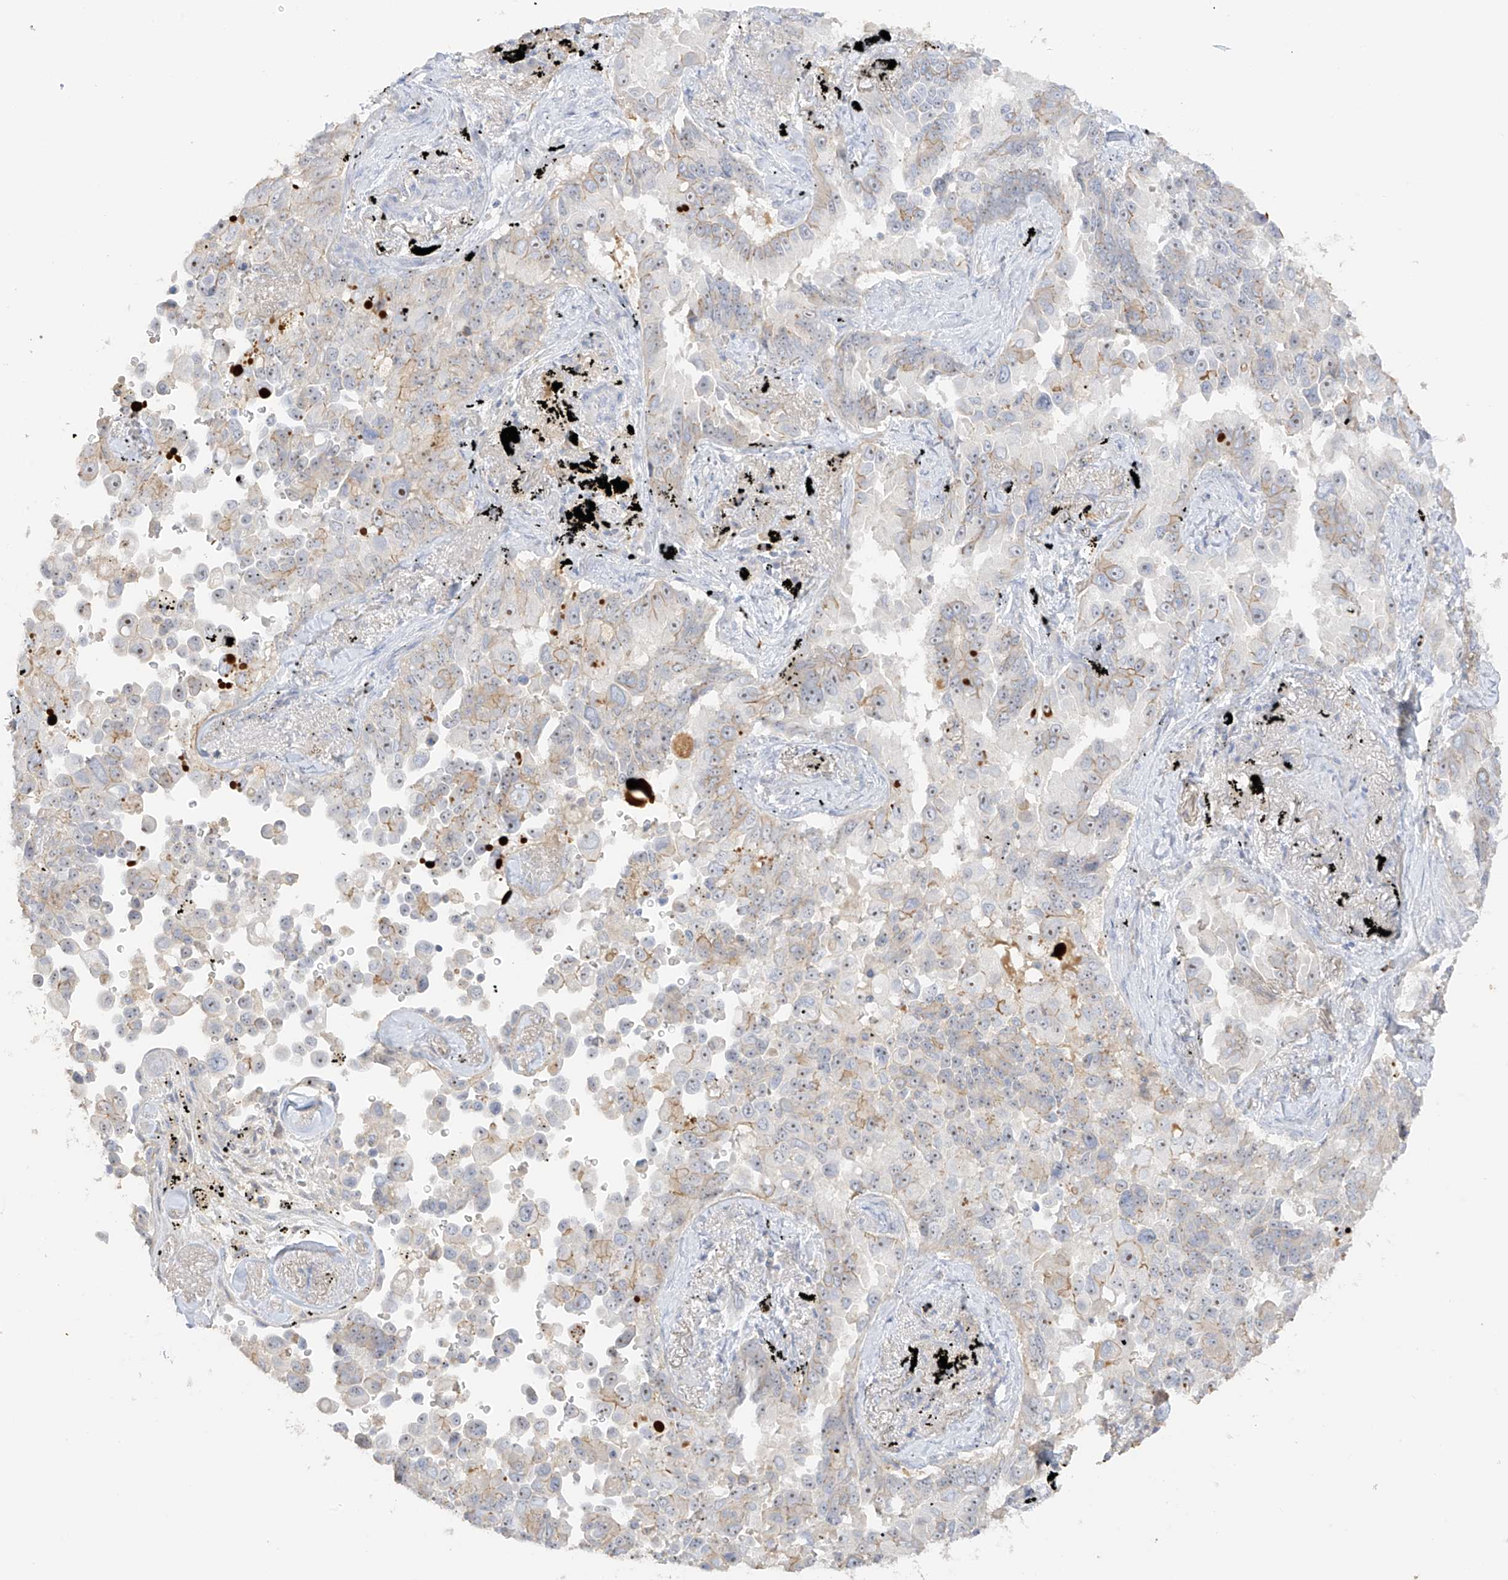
{"staining": {"intensity": "moderate", "quantity": "<25%", "location": "cytoplasmic/membranous"}, "tissue": "lung cancer", "cell_type": "Tumor cells", "image_type": "cancer", "snomed": [{"axis": "morphology", "description": "Adenocarcinoma, NOS"}, {"axis": "topography", "description": "Lung"}], "caption": "Tumor cells demonstrate moderate cytoplasmic/membranous positivity in about <25% of cells in lung cancer (adenocarcinoma).", "gene": "ZBTB41", "patient": {"sex": "female", "age": 67}}